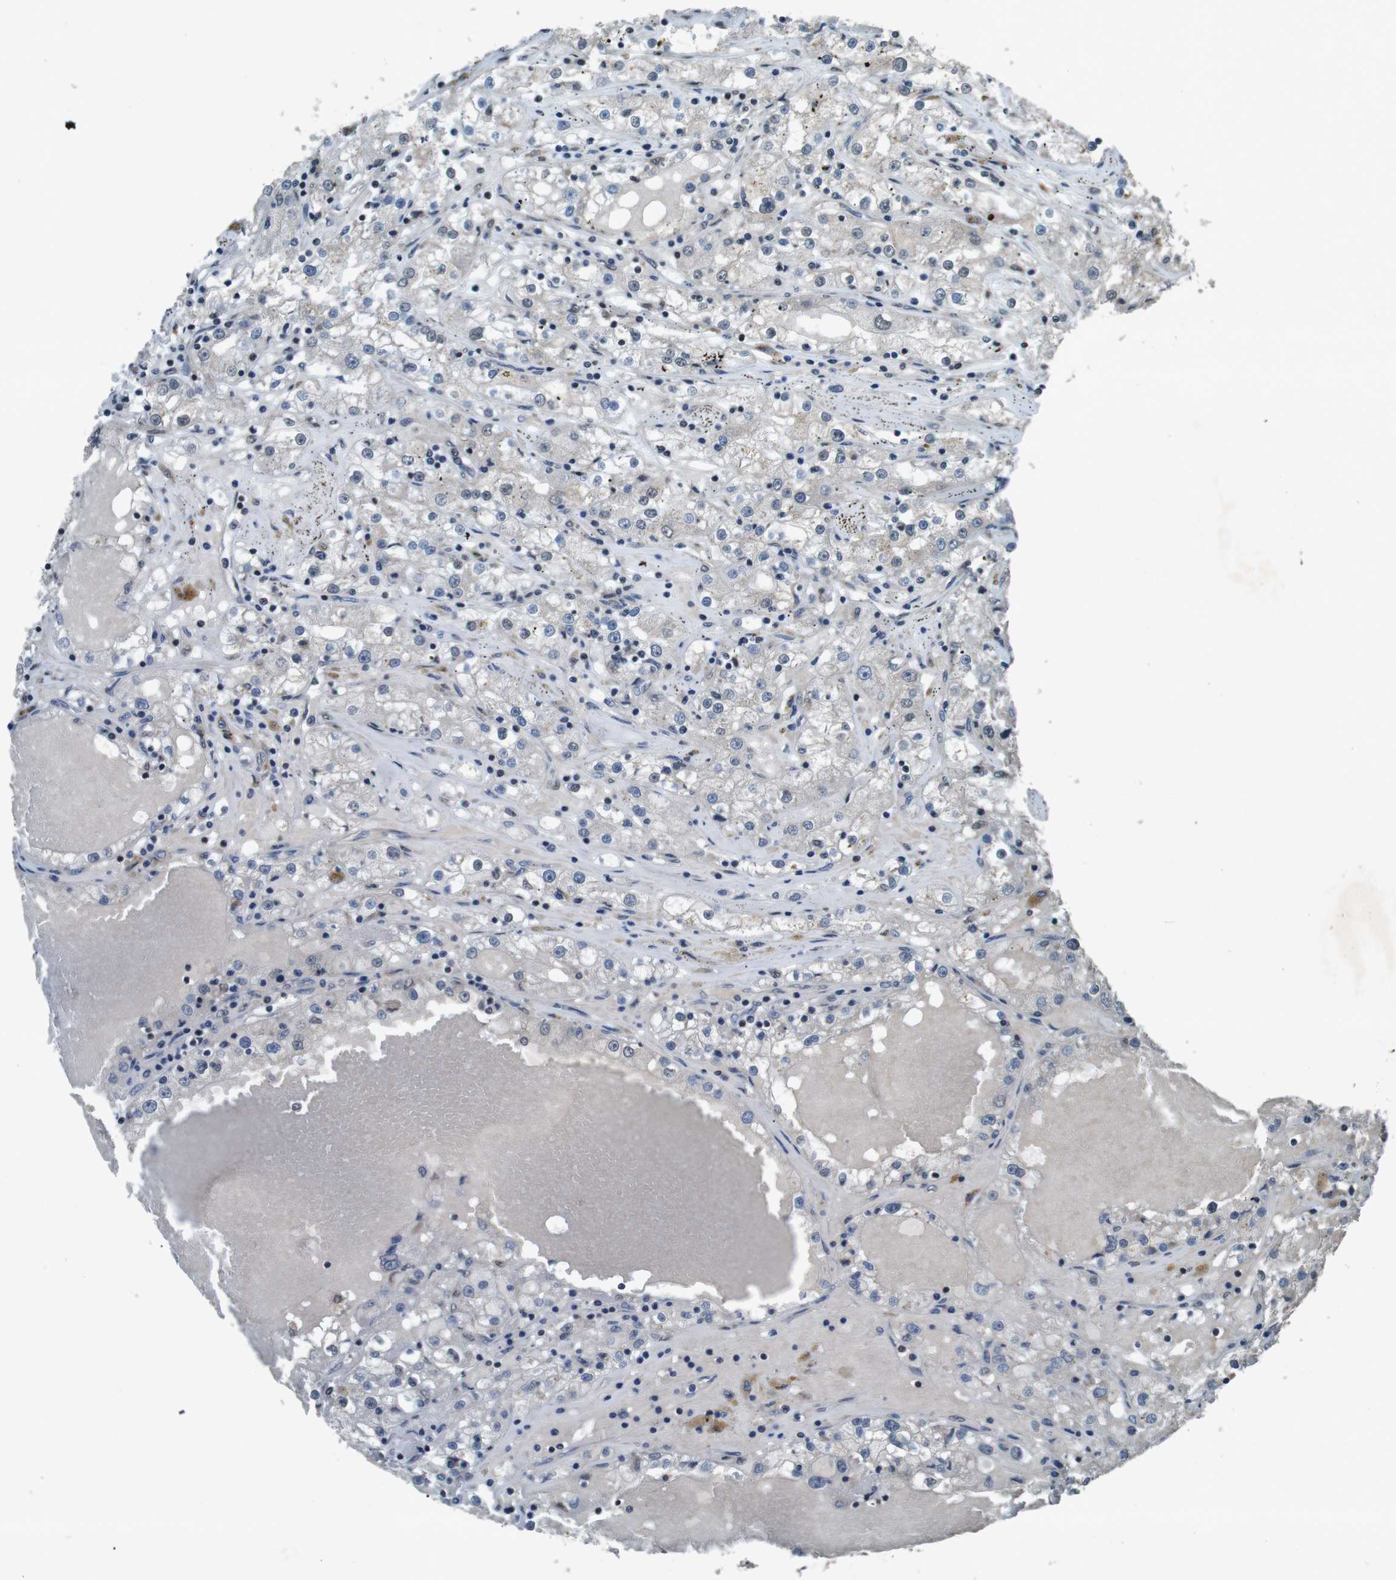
{"staining": {"intensity": "negative", "quantity": "none", "location": "none"}, "tissue": "renal cancer", "cell_type": "Tumor cells", "image_type": "cancer", "snomed": [{"axis": "morphology", "description": "Adenocarcinoma, NOS"}, {"axis": "topography", "description": "Kidney"}], "caption": "This is an immunohistochemistry (IHC) histopathology image of human adenocarcinoma (renal). There is no positivity in tumor cells.", "gene": "SOCS1", "patient": {"sex": "male", "age": 56}}